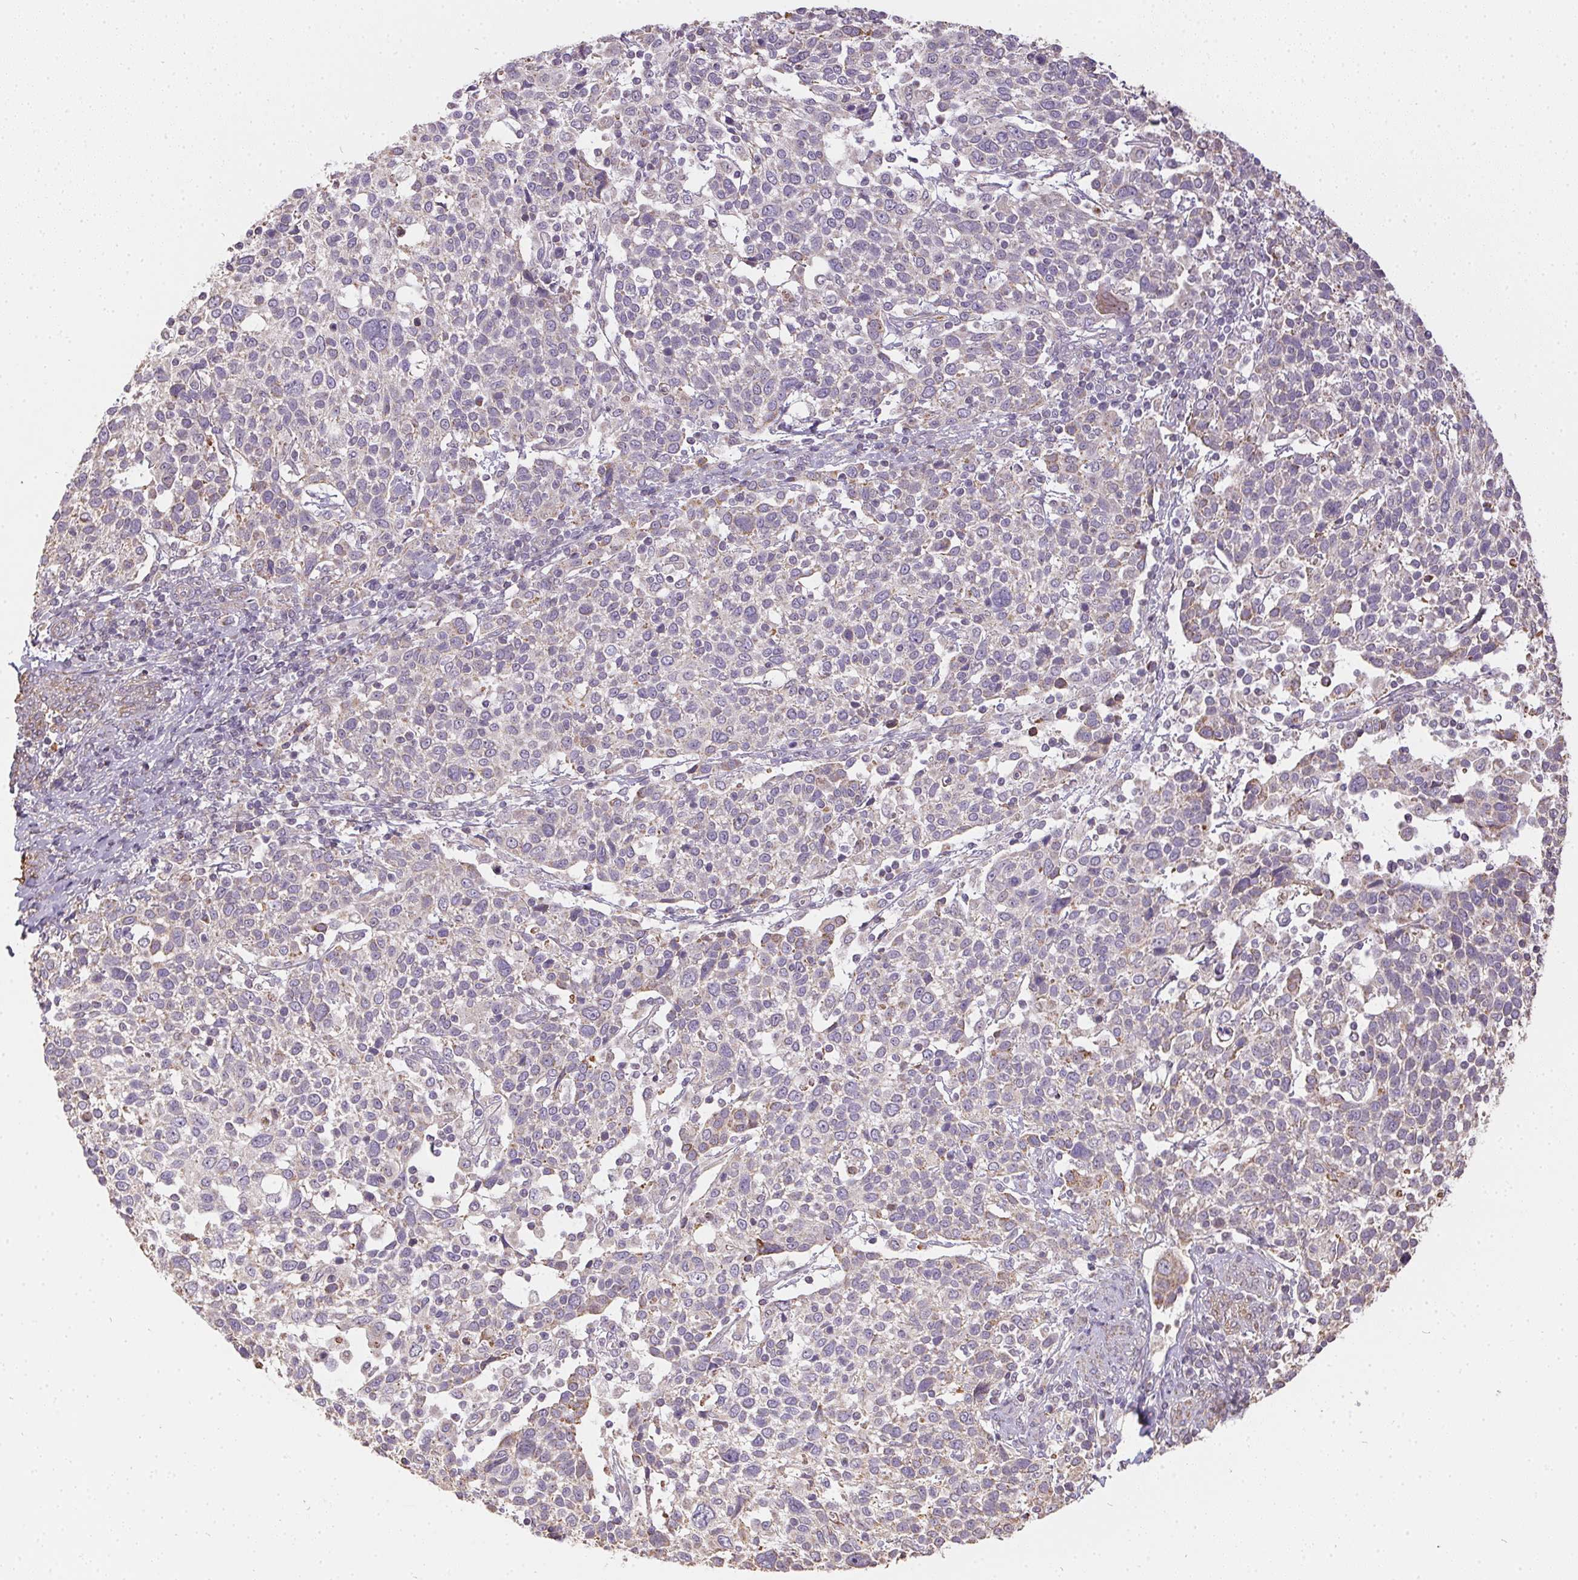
{"staining": {"intensity": "negative", "quantity": "none", "location": "none"}, "tissue": "cervical cancer", "cell_type": "Tumor cells", "image_type": "cancer", "snomed": [{"axis": "morphology", "description": "Squamous cell carcinoma, NOS"}, {"axis": "topography", "description": "Cervix"}], "caption": "This is a histopathology image of immunohistochemistry (IHC) staining of cervical squamous cell carcinoma, which shows no staining in tumor cells.", "gene": "REV3L", "patient": {"sex": "female", "age": 61}}